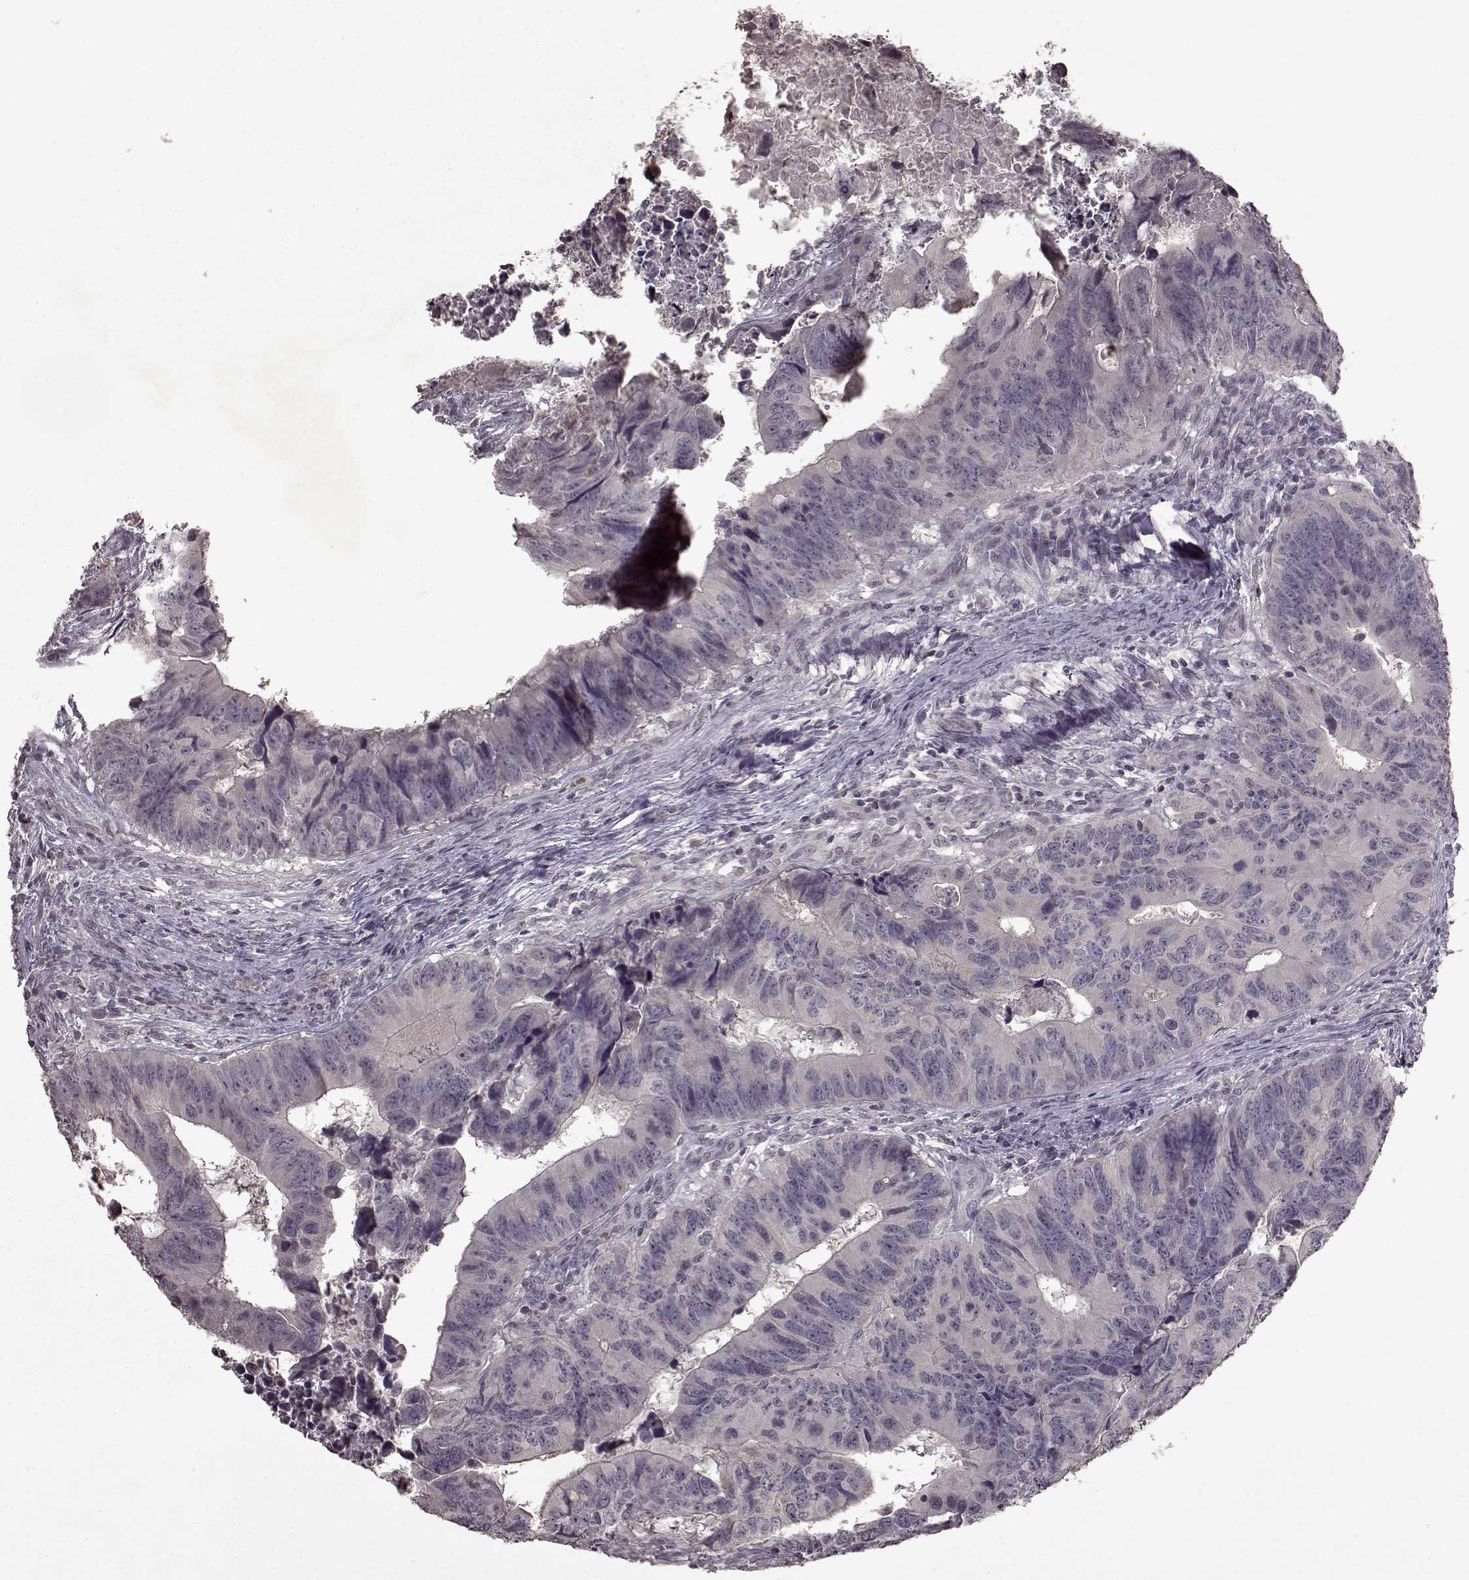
{"staining": {"intensity": "negative", "quantity": "none", "location": "none"}, "tissue": "colorectal cancer", "cell_type": "Tumor cells", "image_type": "cancer", "snomed": [{"axis": "morphology", "description": "Adenocarcinoma, NOS"}, {"axis": "topography", "description": "Colon"}], "caption": "Tumor cells show no significant positivity in colorectal adenocarcinoma. (Stains: DAB IHC with hematoxylin counter stain, Microscopy: brightfield microscopy at high magnification).", "gene": "LHB", "patient": {"sex": "female", "age": 82}}